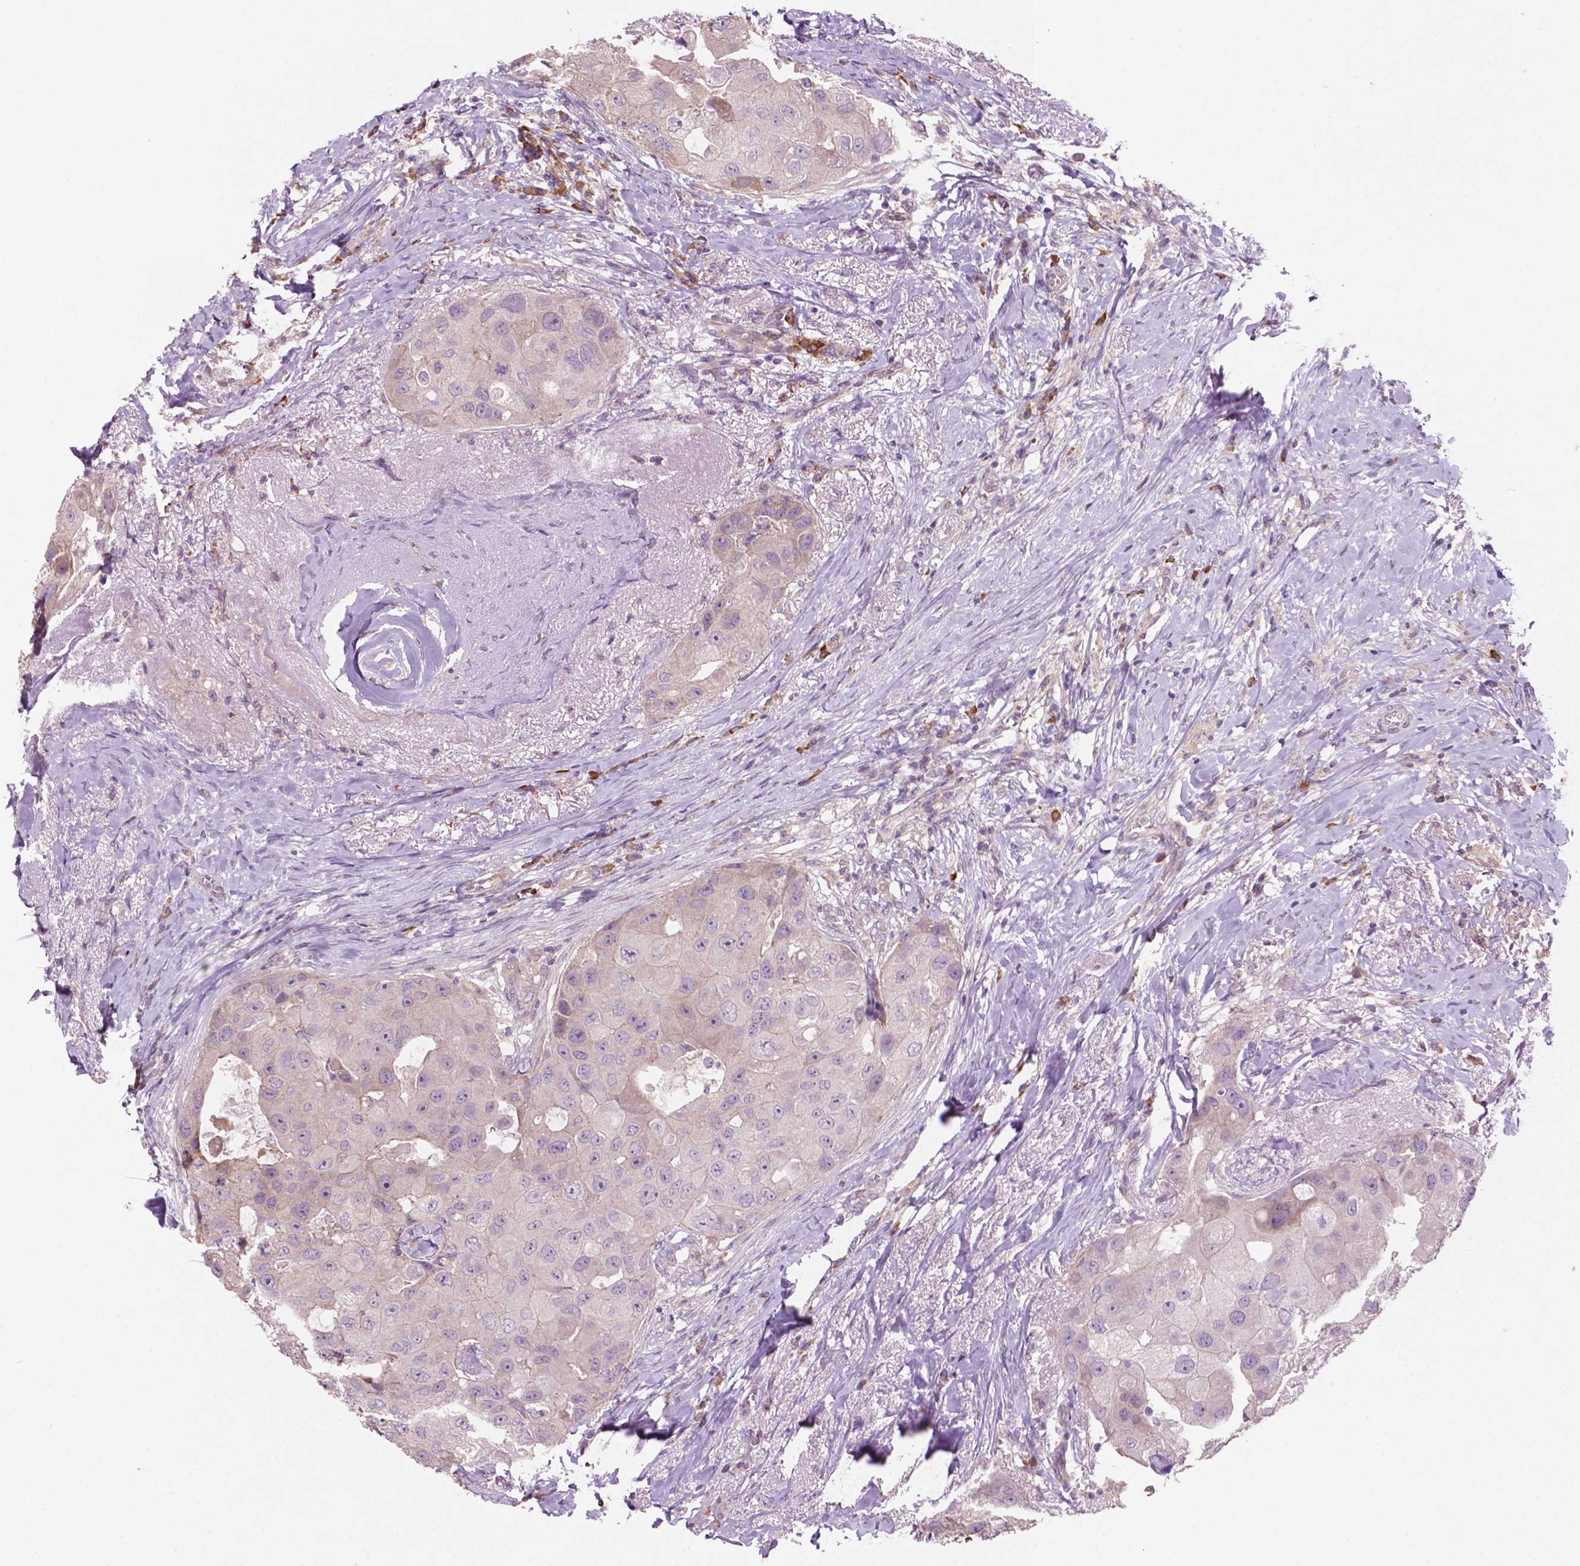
{"staining": {"intensity": "negative", "quantity": "none", "location": "none"}, "tissue": "breast cancer", "cell_type": "Tumor cells", "image_type": "cancer", "snomed": [{"axis": "morphology", "description": "Duct carcinoma"}, {"axis": "topography", "description": "Breast"}], "caption": "Tumor cells are negative for brown protein staining in breast cancer (intraductal carcinoma).", "gene": "LRP1B", "patient": {"sex": "female", "age": 43}}